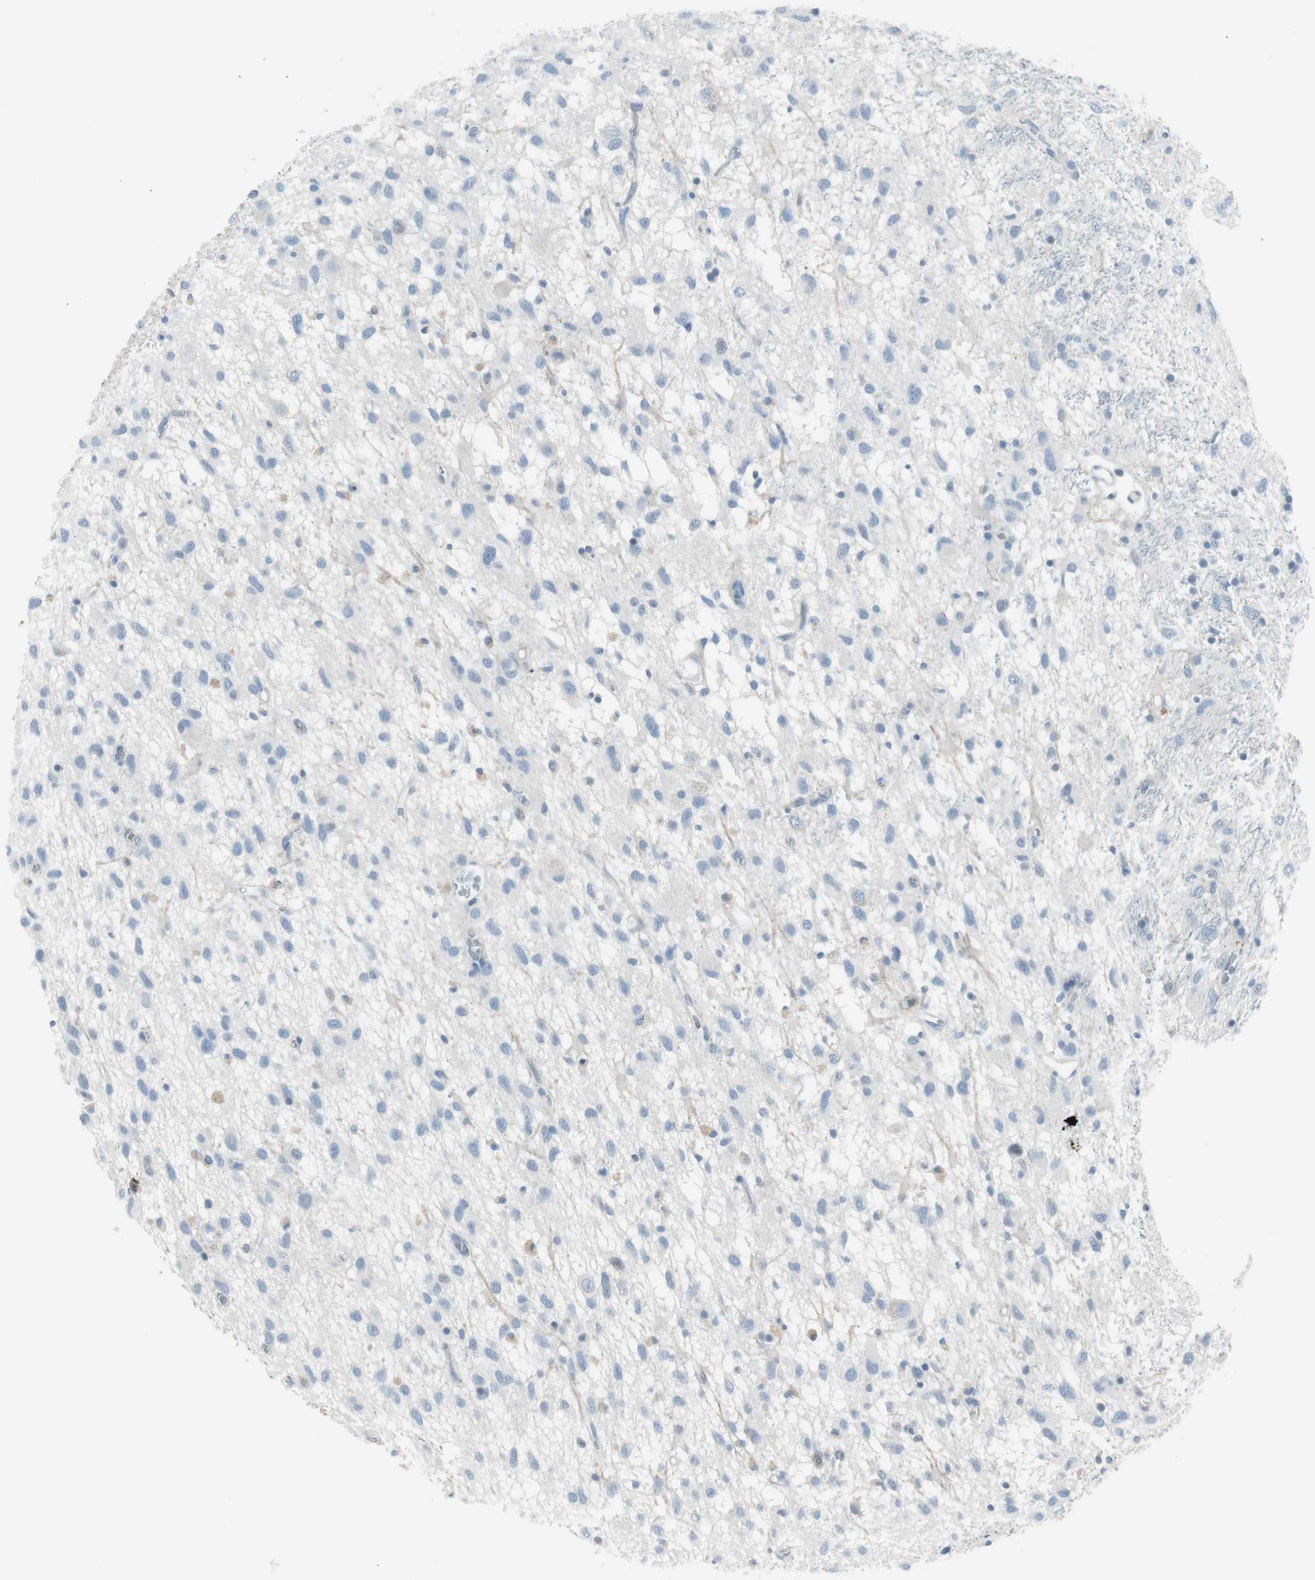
{"staining": {"intensity": "negative", "quantity": "none", "location": "none"}, "tissue": "glioma", "cell_type": "Tumor cells", "image_type": "cancer", "snomed": [{"axis": "morphology", "description": "Glioma, malignant, Low grade"}, {"axis": "topography", "description": "Brain"}], "caption": "Immunohistochemistry (IHC) of human malignant glioma (low-grade) displays no positivity in tumor cells.", "gene": "AGR2", "patient": {"sex": "male", "age": 77}}